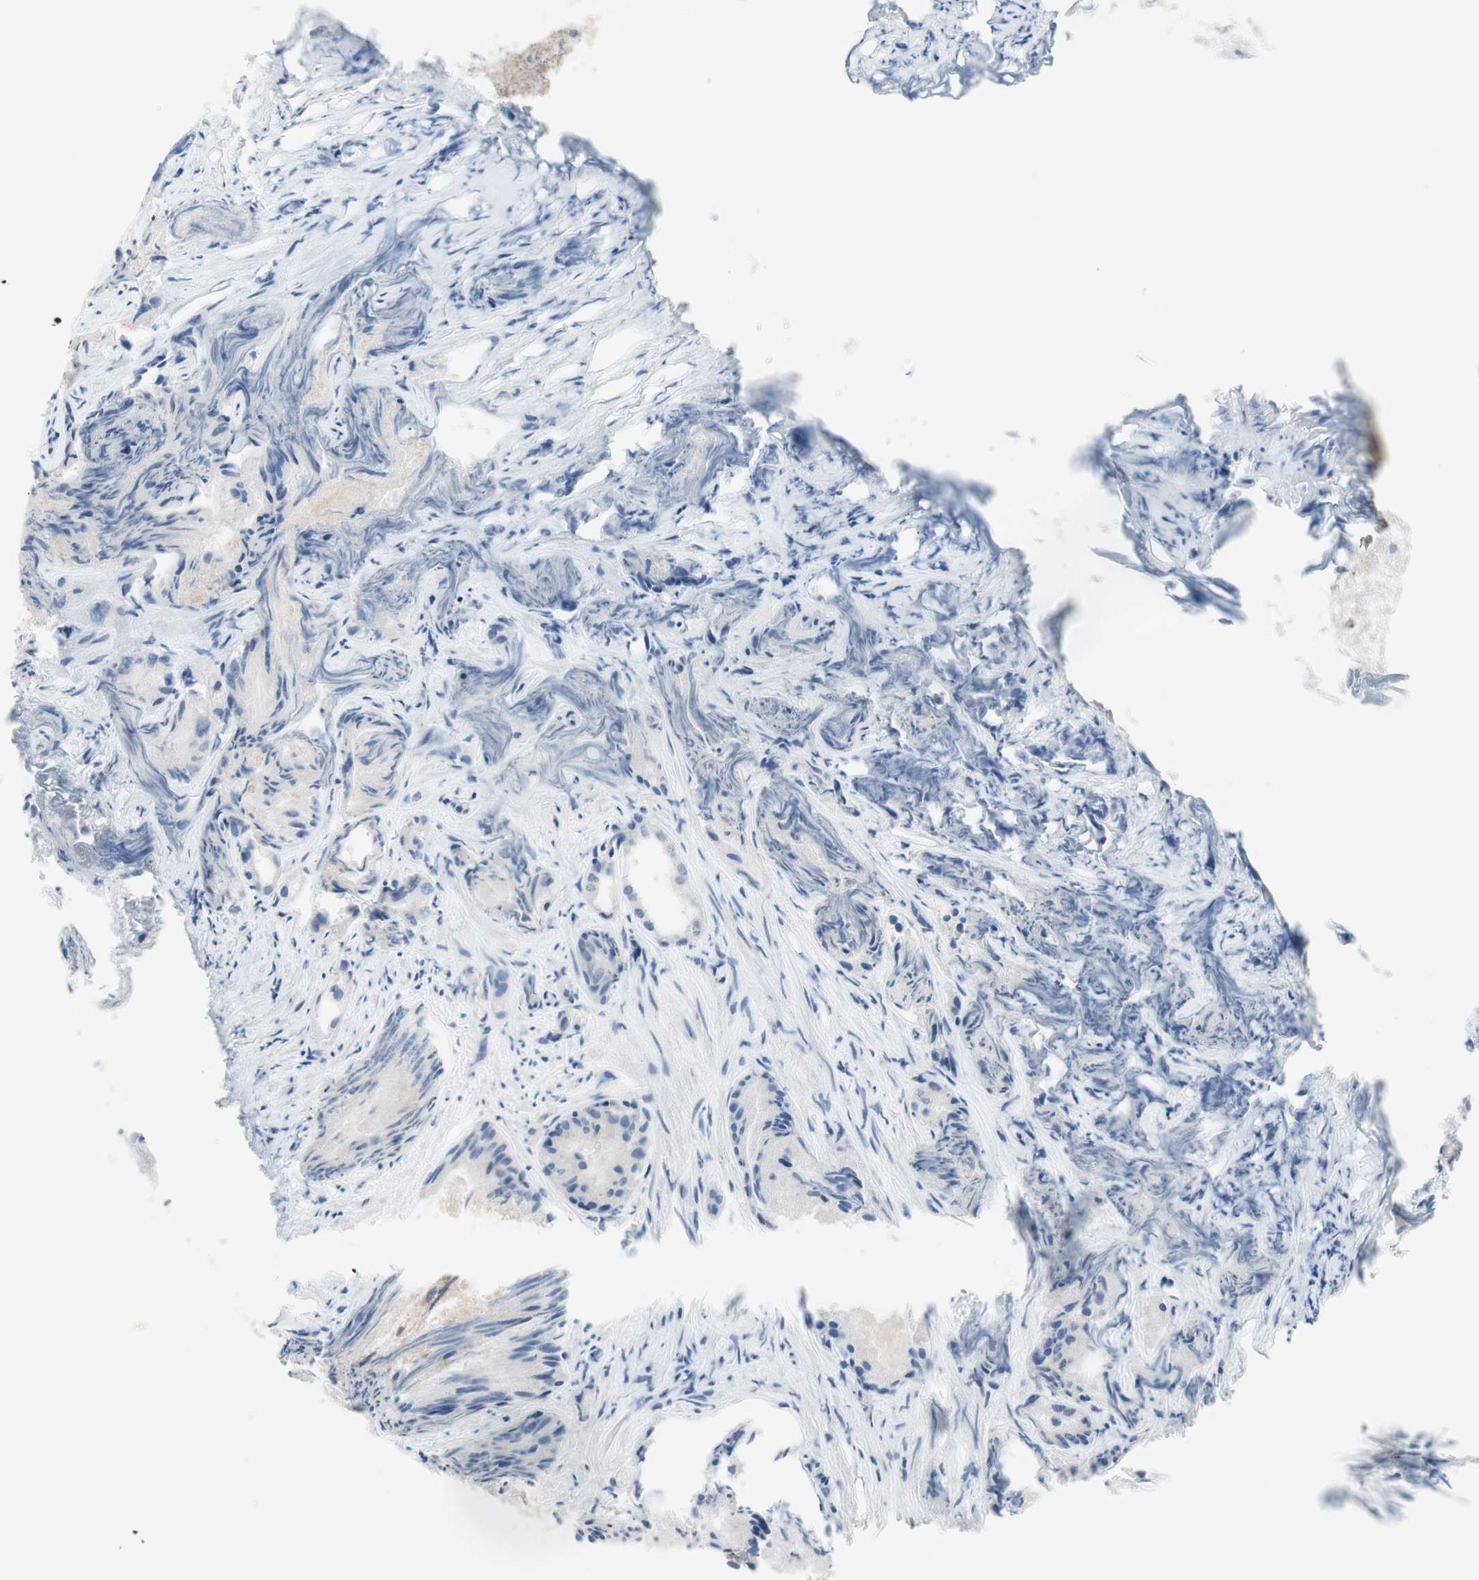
{"staining": {"intensity": "negative", "quantity": "none", "location": "none"}, "tissue": "prostate cancer", "cell_type": "Tumor cells", "image_type": "cancer", "snomed": [{"axis": "morphology", "description": "Adenocarcinoma, Low grade"}, {"axis": "topography", "description": "Prostate"}], "caption": "Prostate cancer (adenocarcinoma (low-grade)) stained for a protein using immunohistochemistry demonstrates no positivity tumor cells.", "gene": "C3orf52", "patient": {"sex": "male", "age": 72}}